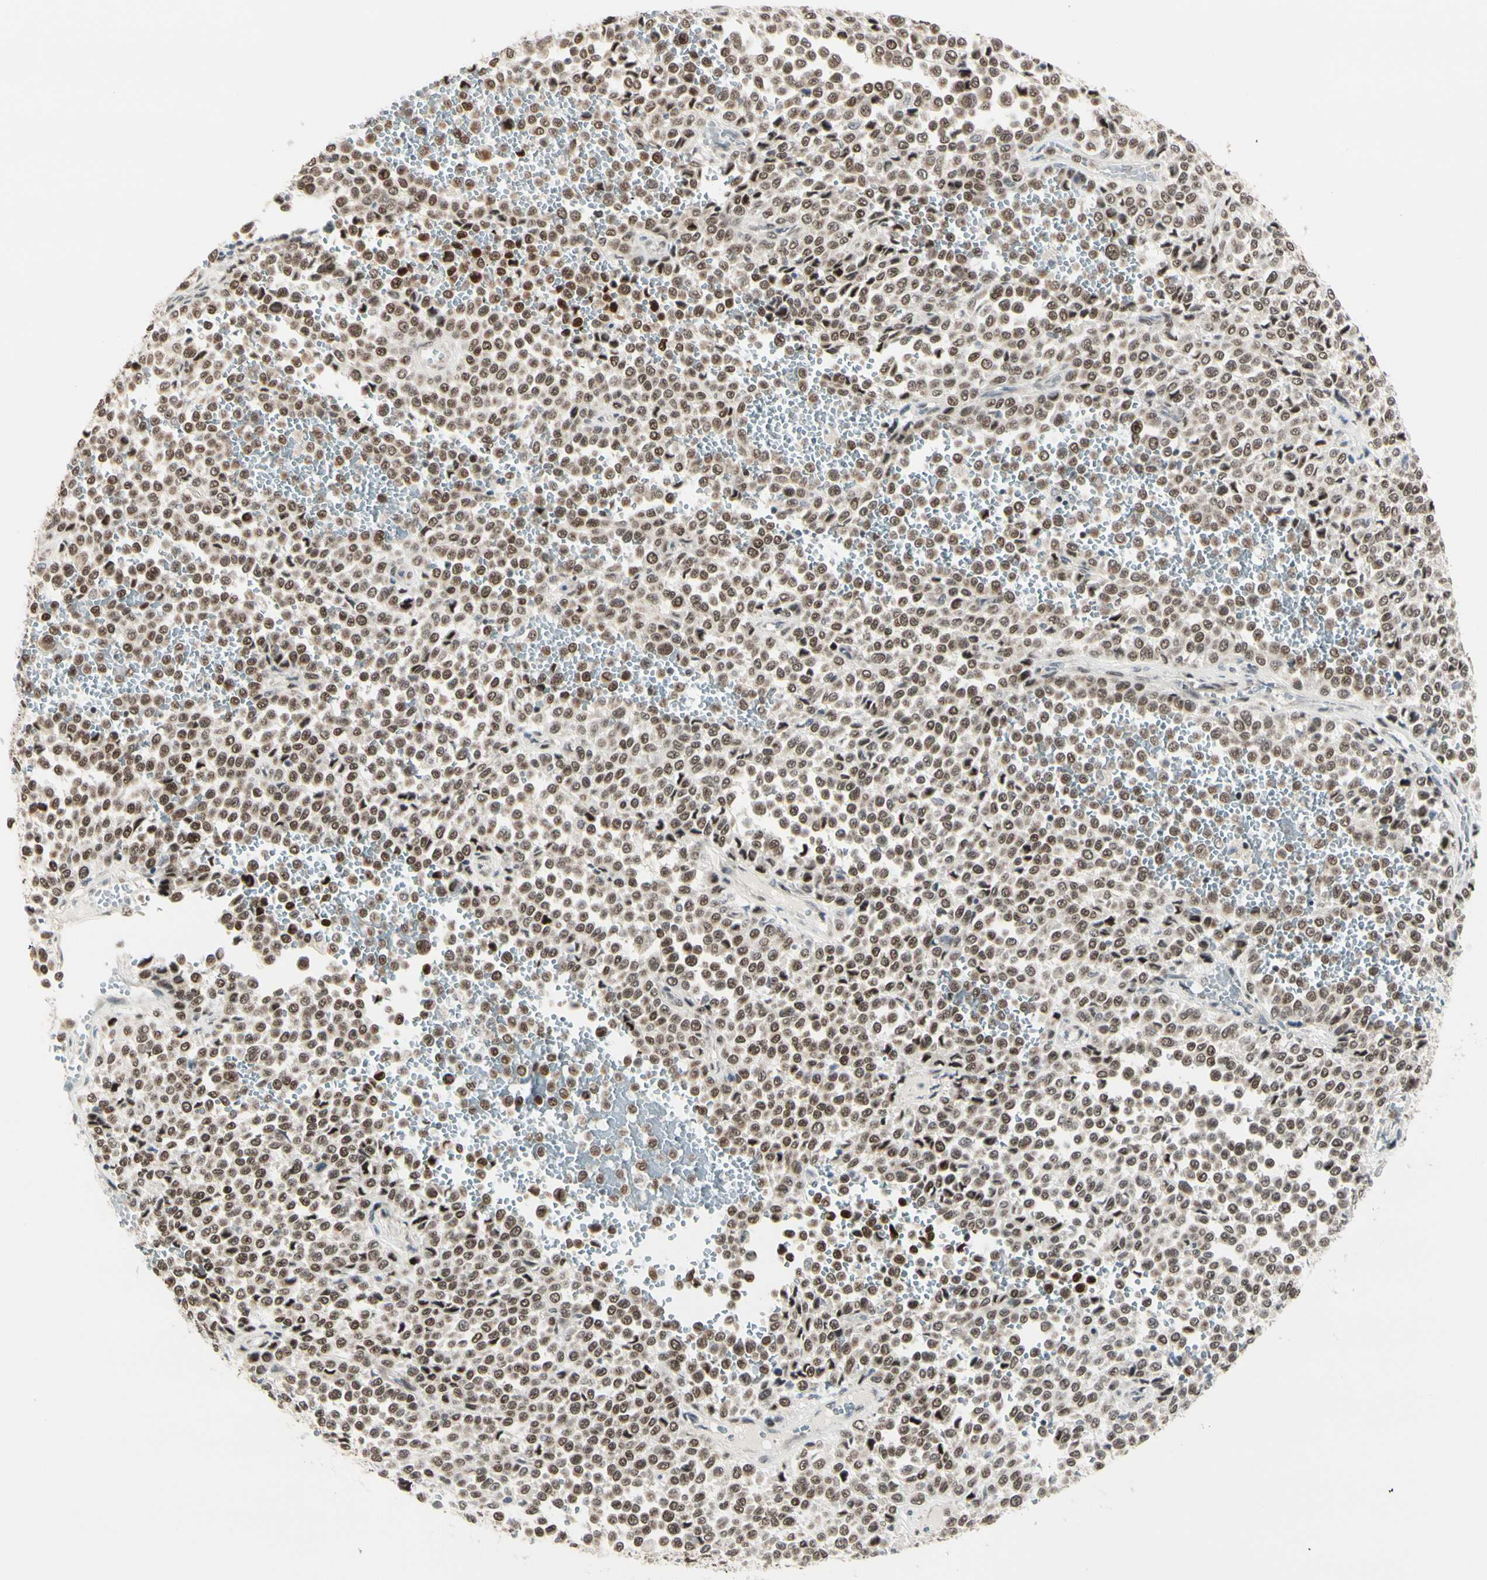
{"staining": {"intensity": "moderate", "quantity": ">75%", "location": "nuclear"}, "tissue": "melanoma", "cell_type": "Tumor cells", "image_type": "cancer", "snomed": [{"axis": "morphology", "description": "Malignant melanoma, Metastatic site"}, {"axis": "topography", "description": "Pancreas"}], "caption": "Immunohistochemical staining of human melanoma displays medium levels of moderate nuclear protein staining in about >75% of tumor cells.", "gene": "CHAMP1", "patient": {"sex": "female", "age": 30}}